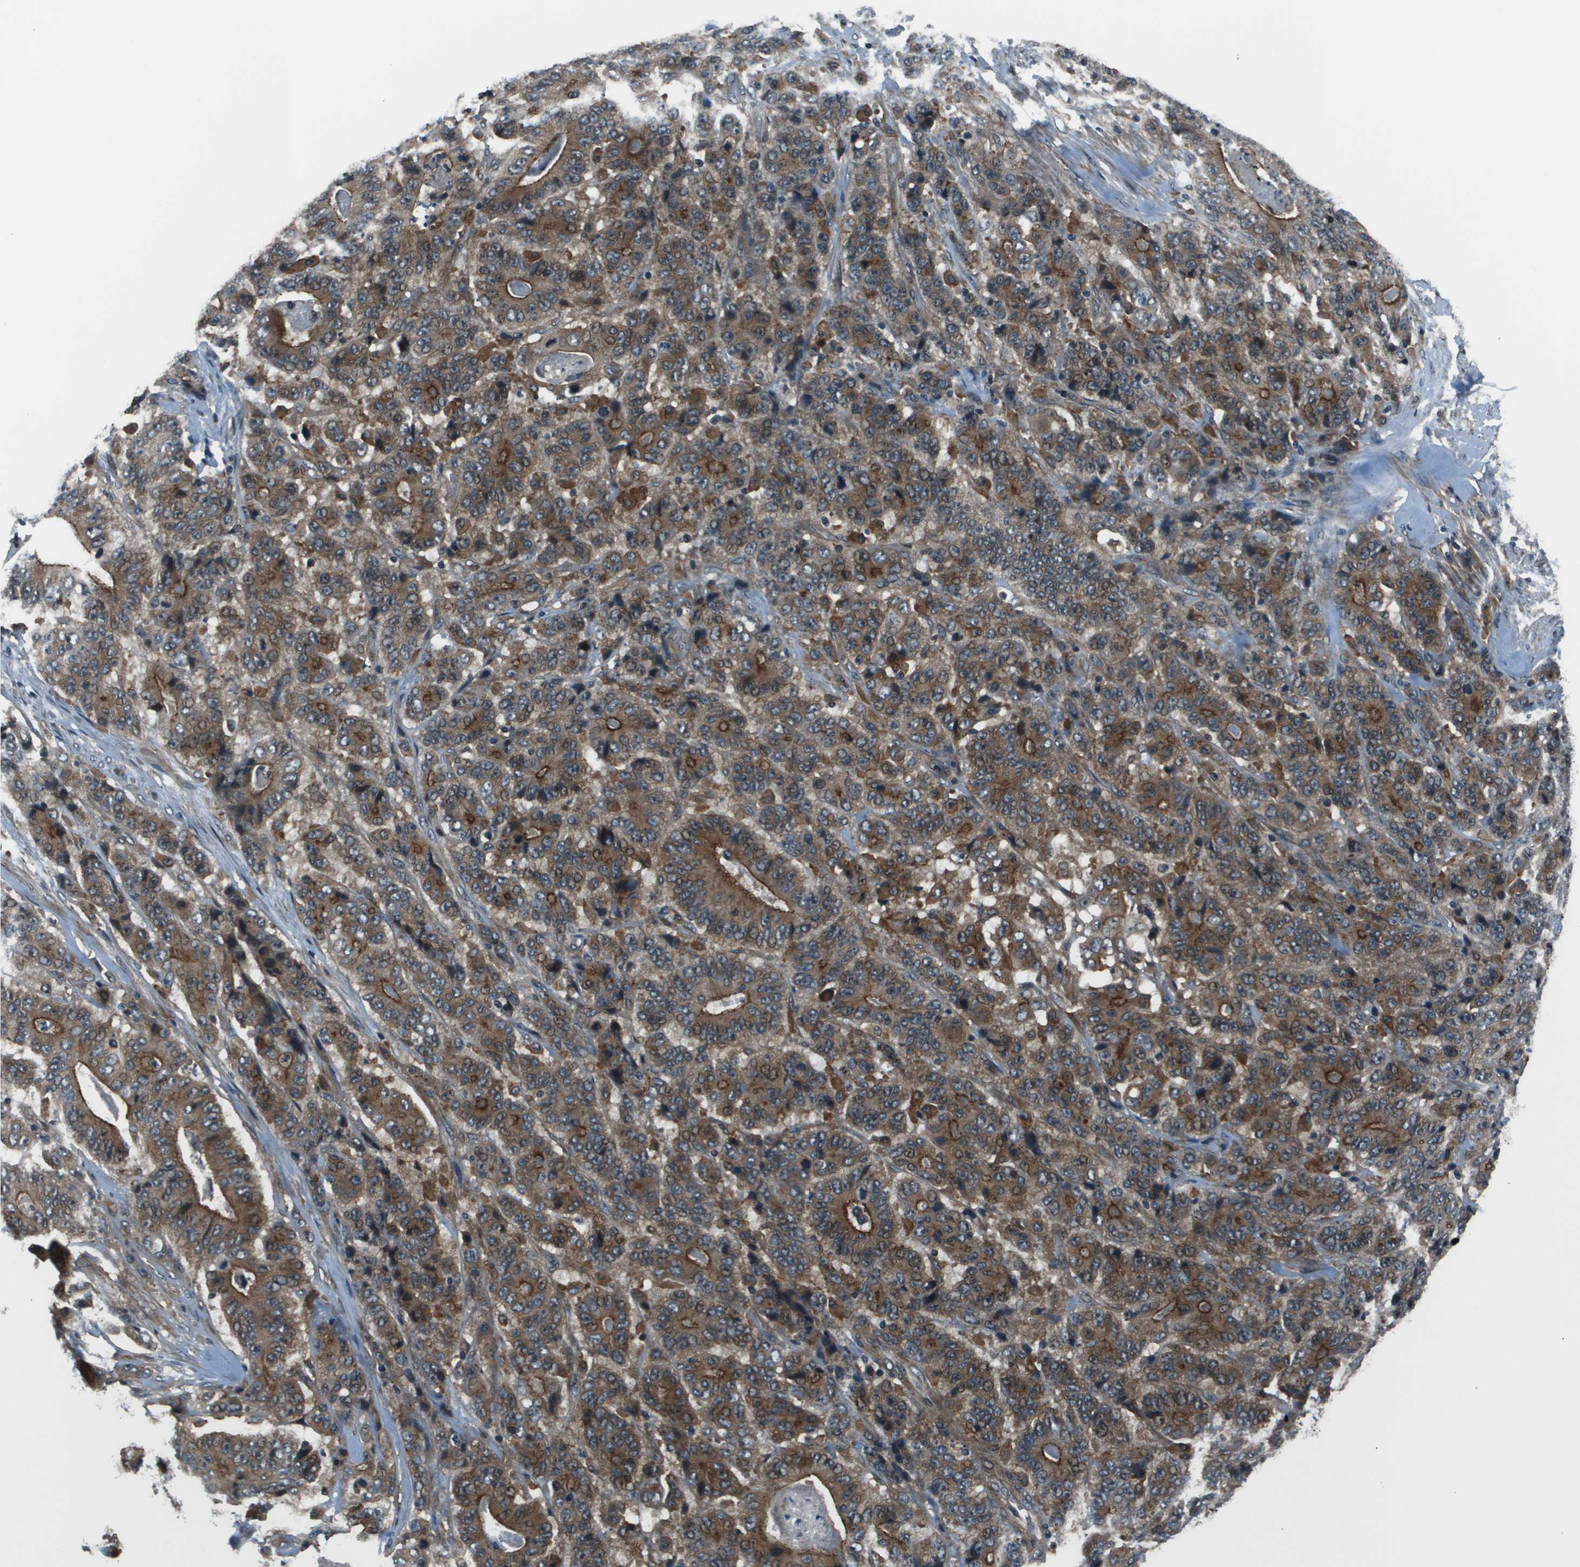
{"staining": {"intensity": "strong", "quantity": "25%-75%", "location": "cytoplasmic/membranous"}, "tissue": "stomach cancer", "cell_type": "Tumor cells", "image_type": "cancer", "snomed": [{"axis": "morphology", "description": "Adenocarcinoma, NOS"}, {"axis": "topography", "description": "Stomach"}], "caption": "Immunohistochemistry (IHC) photomicrograph of neoplastic tissue: adenocarcinoma (stomach) stained using immunohistochemistry exhibits high levels of strong protein expression localized specifically in the cytoplasmic/membranous of tumor cells, appearing as a cytoplasmic/membranous brown color.", "gene": "ARHGEF11", "patient": {"sex": "female", "age": 73}}